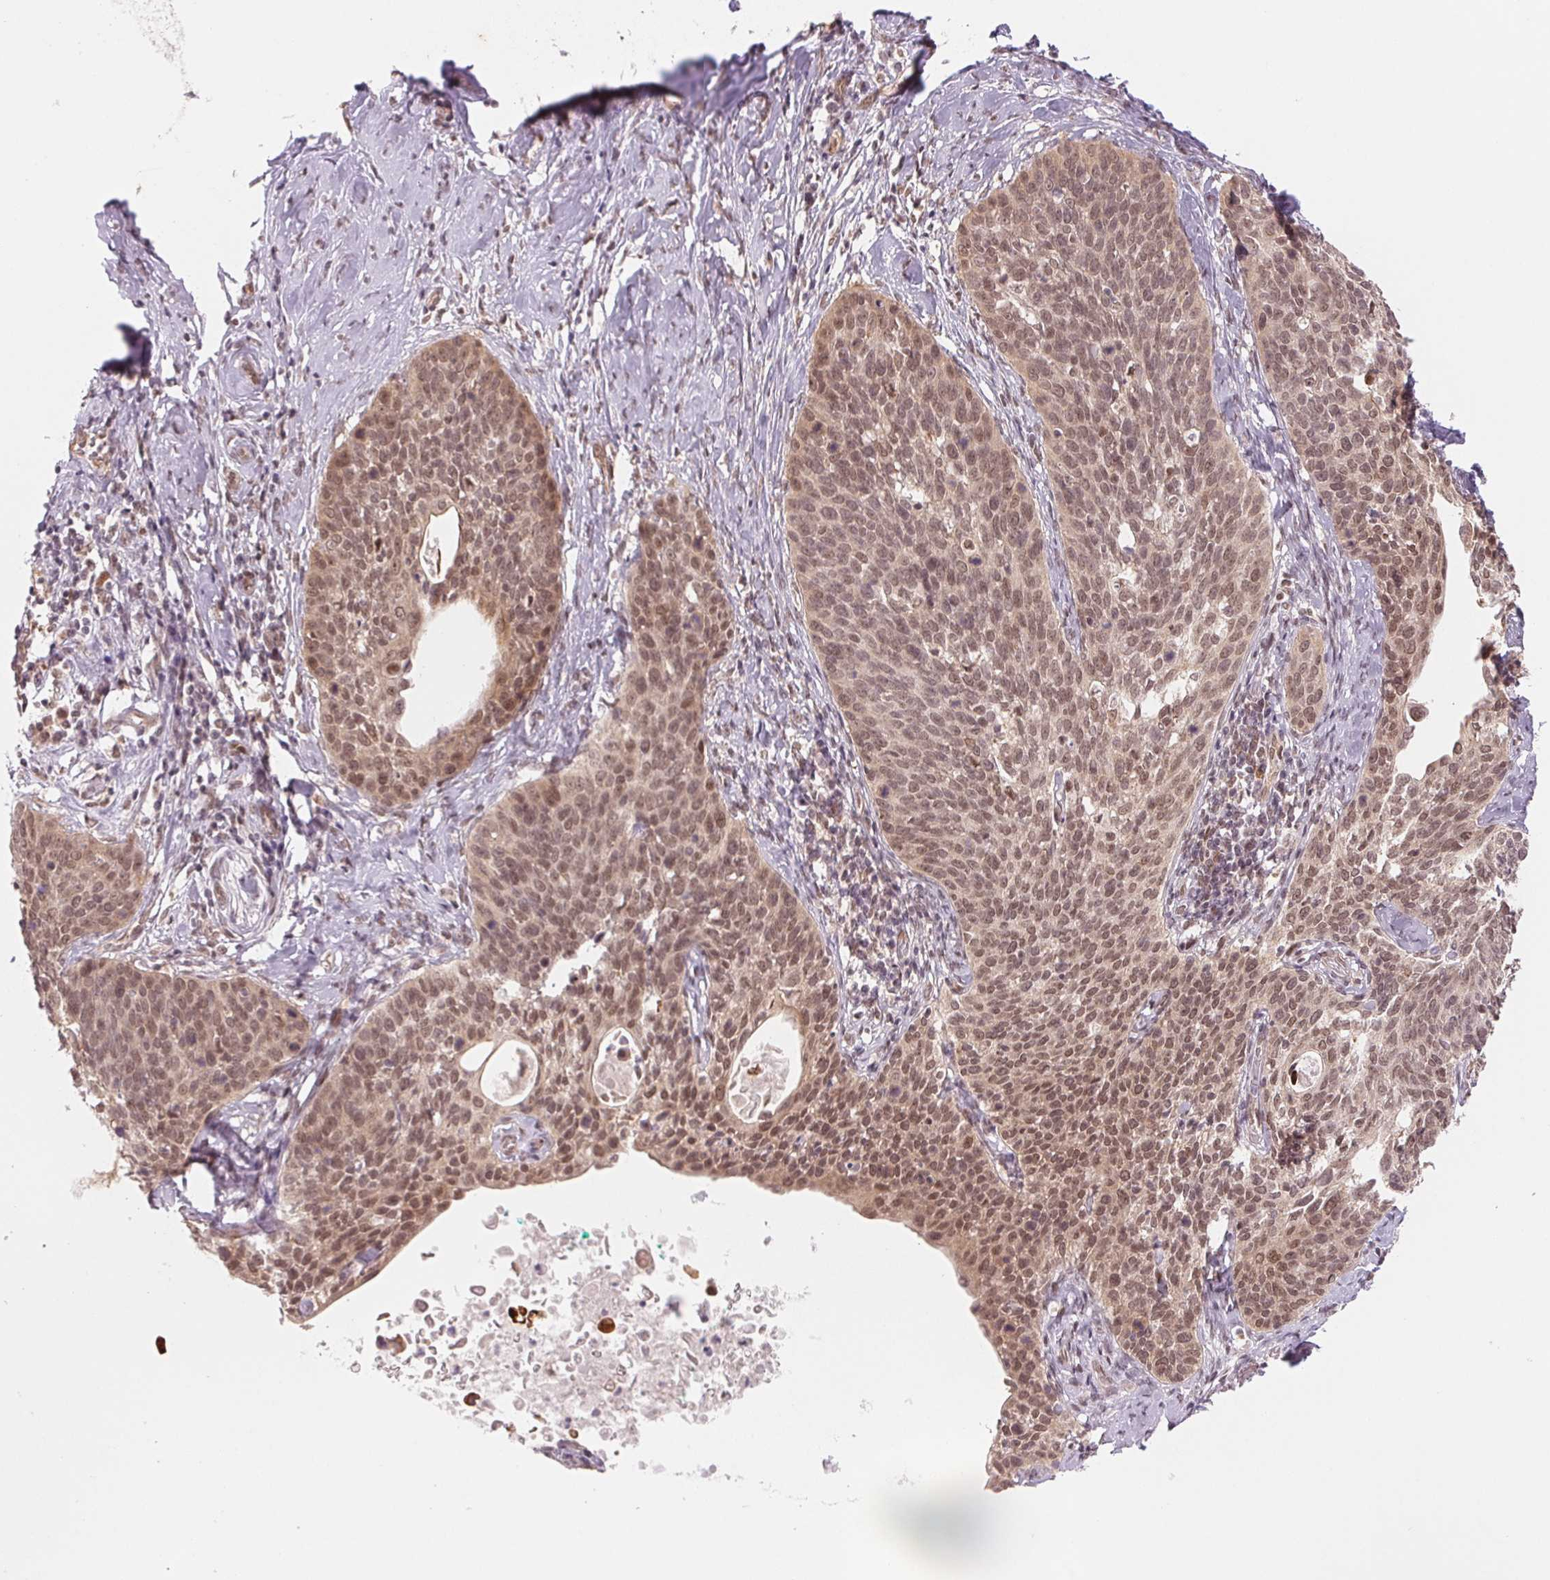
{"staining": {"intensity": "moderate", "quantity": ">75%", "location": "nuclear"}, "tissue": "cervical cancer", "cell_type": "Tumor cells", "image_type": "cancer", "snomed": [{"axis": "morphology", "description": "Squamous cell carcinoma, NOS"}, {"axis": "topography", "description": "Cervix"}], "caption": "The immunohistochemical stain highlights moderate nuclear positivity in tumor cells of squamous cell carcinoma (cervical) tissue. (Brightfield microscopy of DAB IHC at high magnification).", "gene": "DNAJB6", "patient": {"sex": "female", "age": 69}}